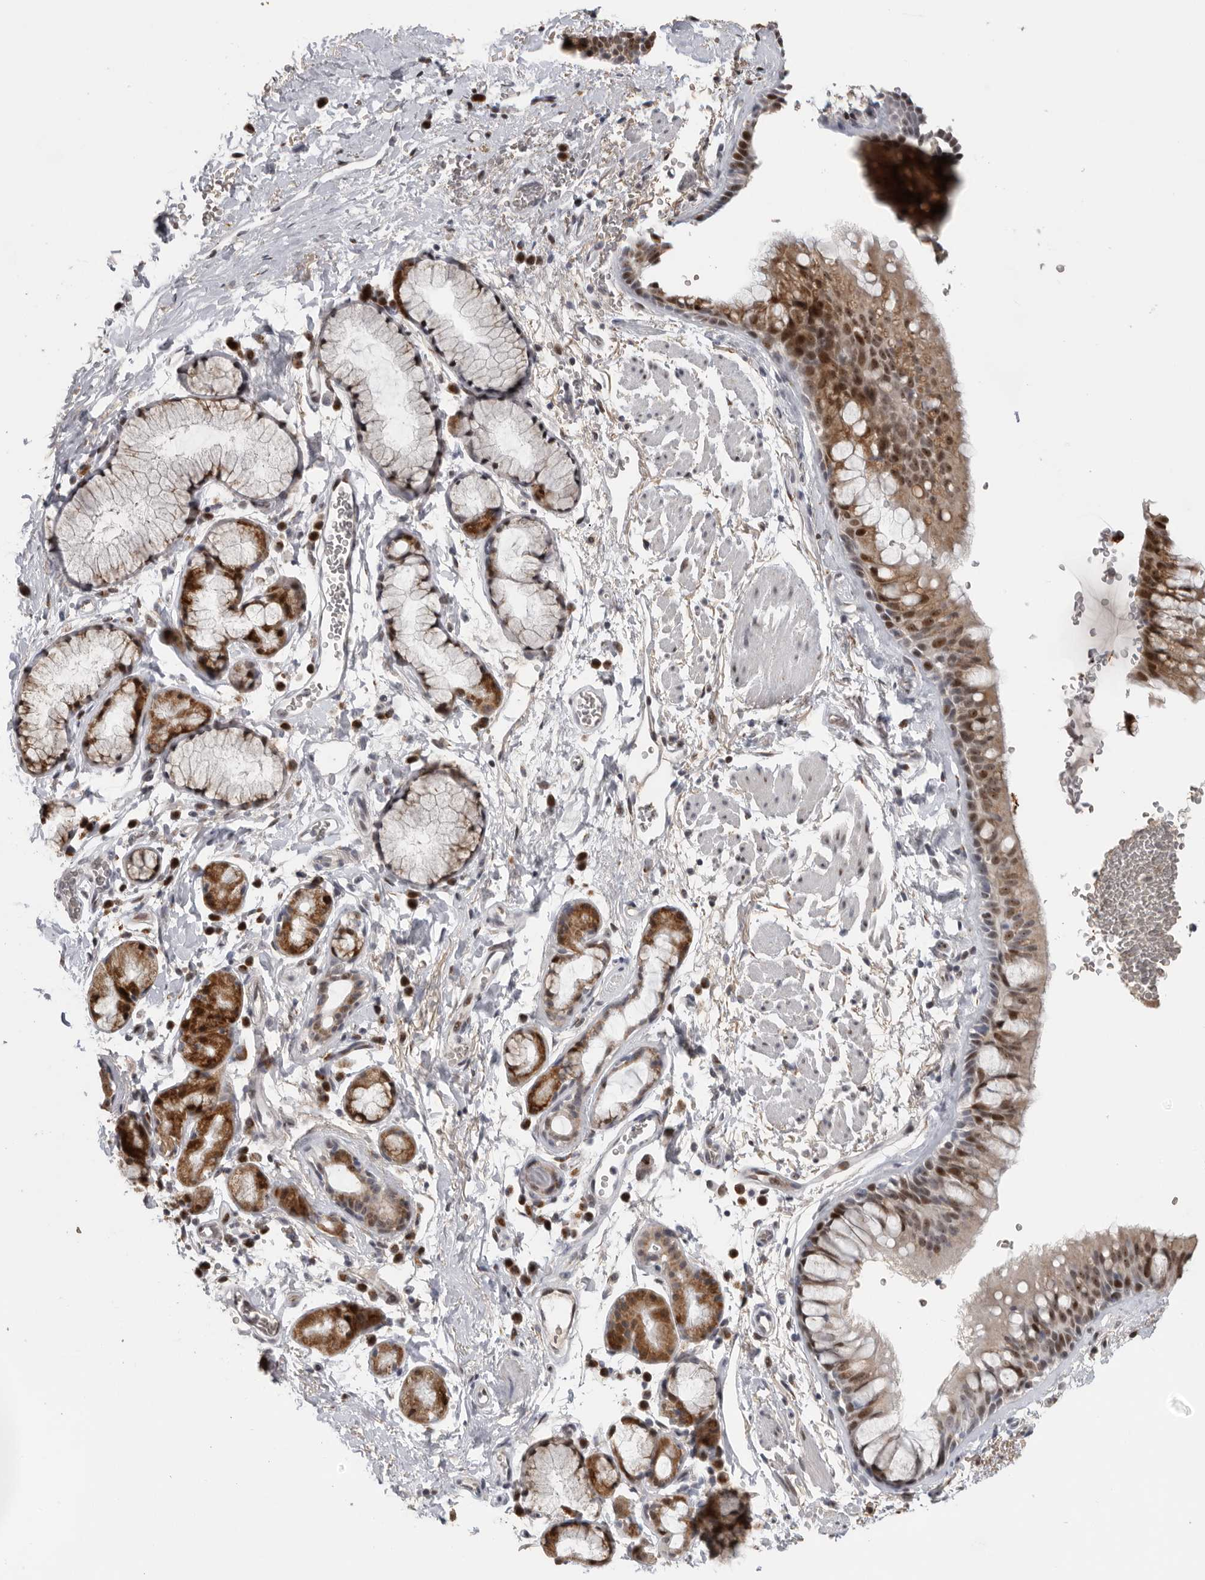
{"staining": {"intensity": "moderate", "quantity": ">75%", "location": "cytoplasmic/membranous,nuclear"}, "tissue": "bronchus", "cell_type": "Respiratory epithelial cells", "image_type": "normal", "snomed": [{"axis": "morphology", "description": "Normal tissue, NOS"}, {"axis": "topography", "description": "Cartilage tissue"}, {"axis": "topography", "description": "Bronchus"}], "caption": "Protein staining of normal bronchus exhibits moderate cytoplasmic/membranous,nuclear staining in about >75% of respiratory epithelial cells.", "gene": "PCMTD1", "patient": {"sex": "female", "age": 53}}